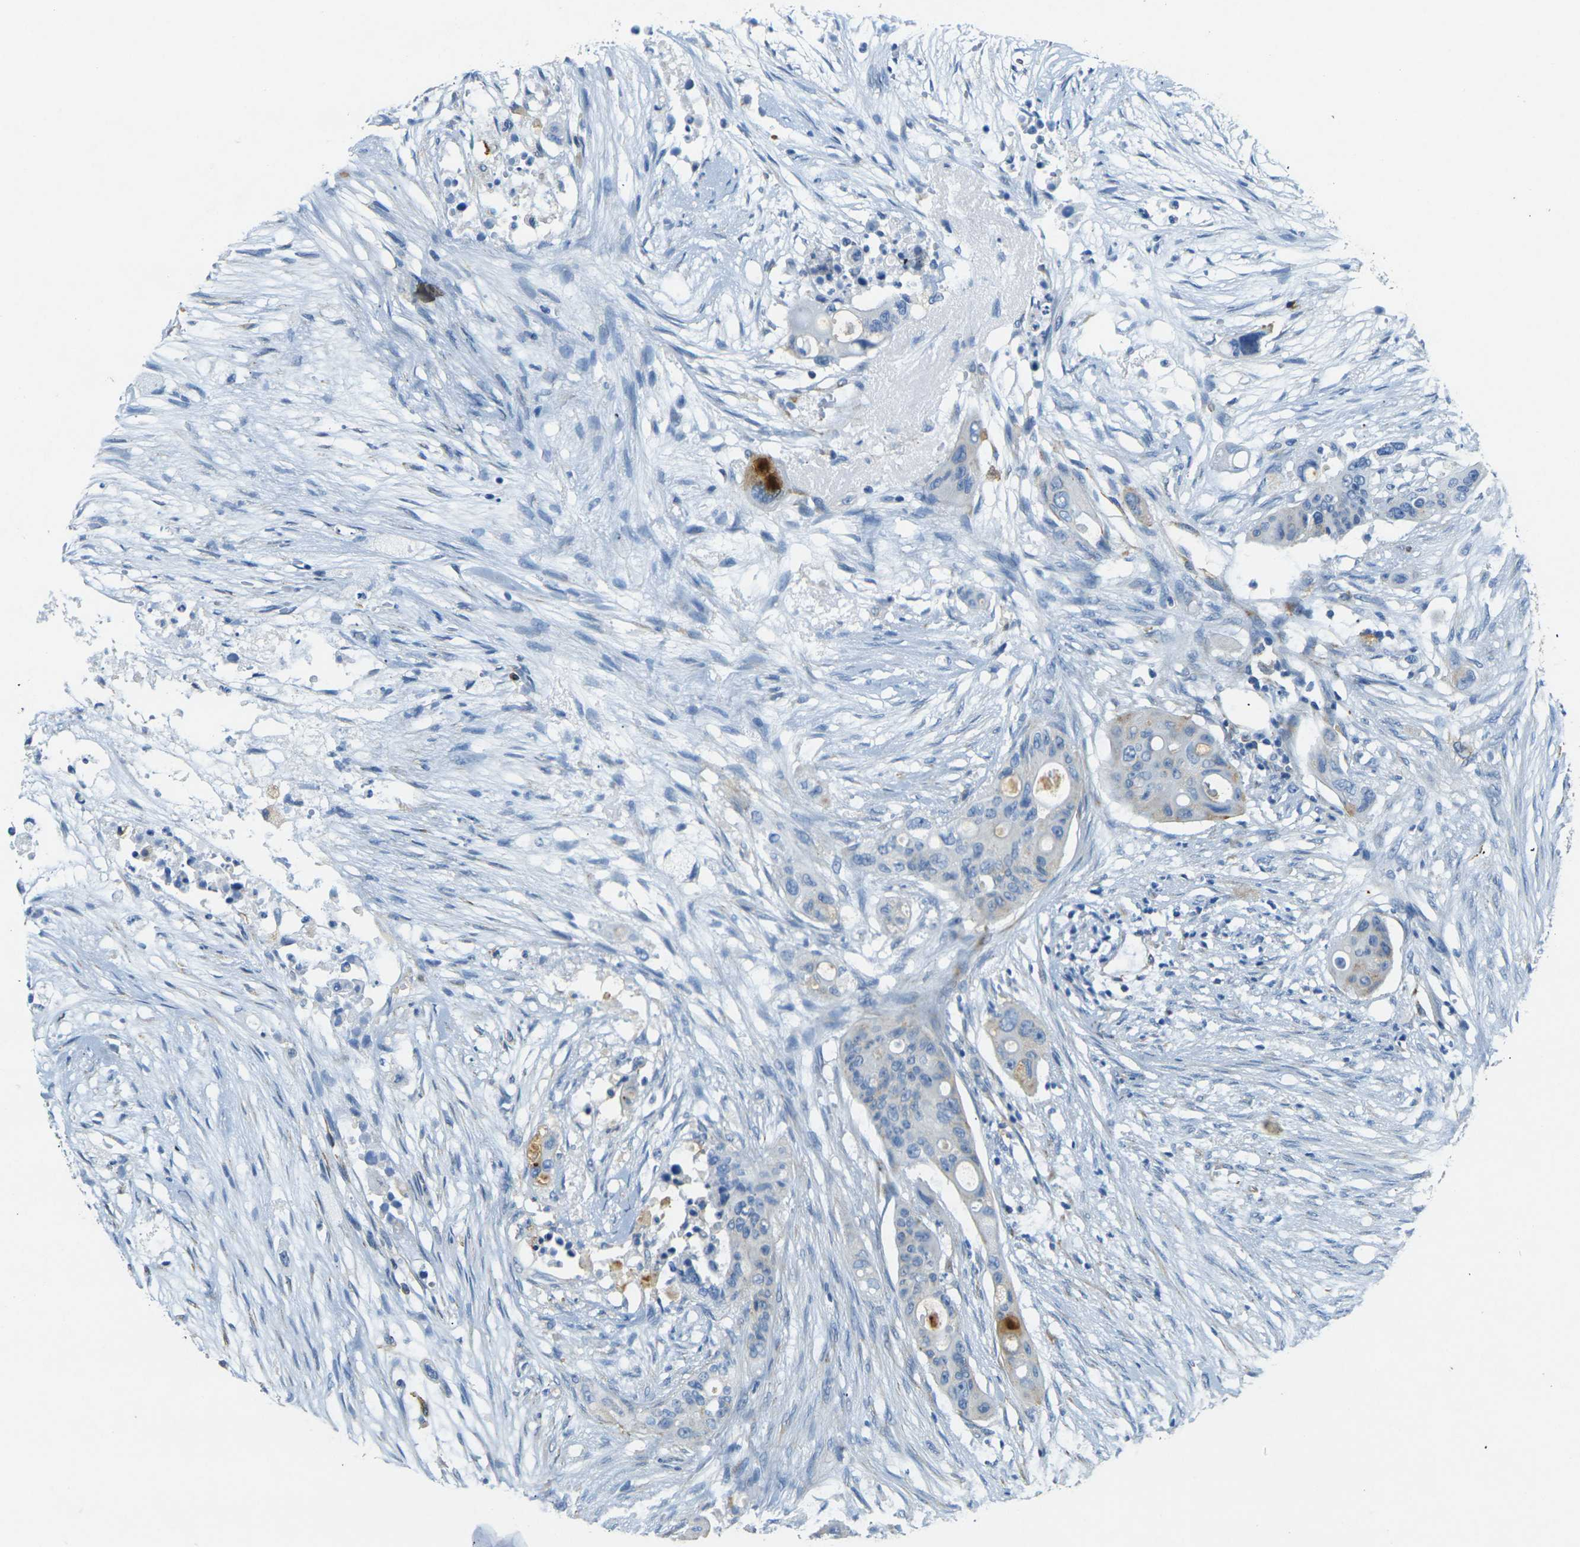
{"staining": {"intensity": "negative", "quantity": "none", "location": "none"}, "tissue": "colorectal cancer", "cell_type": "Tumor cells", "image_type": "cancer", "snomed": [{"axis": "morphology", "description": "Adenocarcinoma, NOS"}, {"axis": "topography", "description": "Colon"}], "caption": "This is a photomicrograph of IHC staining of adenocarcinoma (colorectal), which shows no expression in tumor cells.", "gene": "SORT1", "patient": {"sex": "female", "age": 57}}